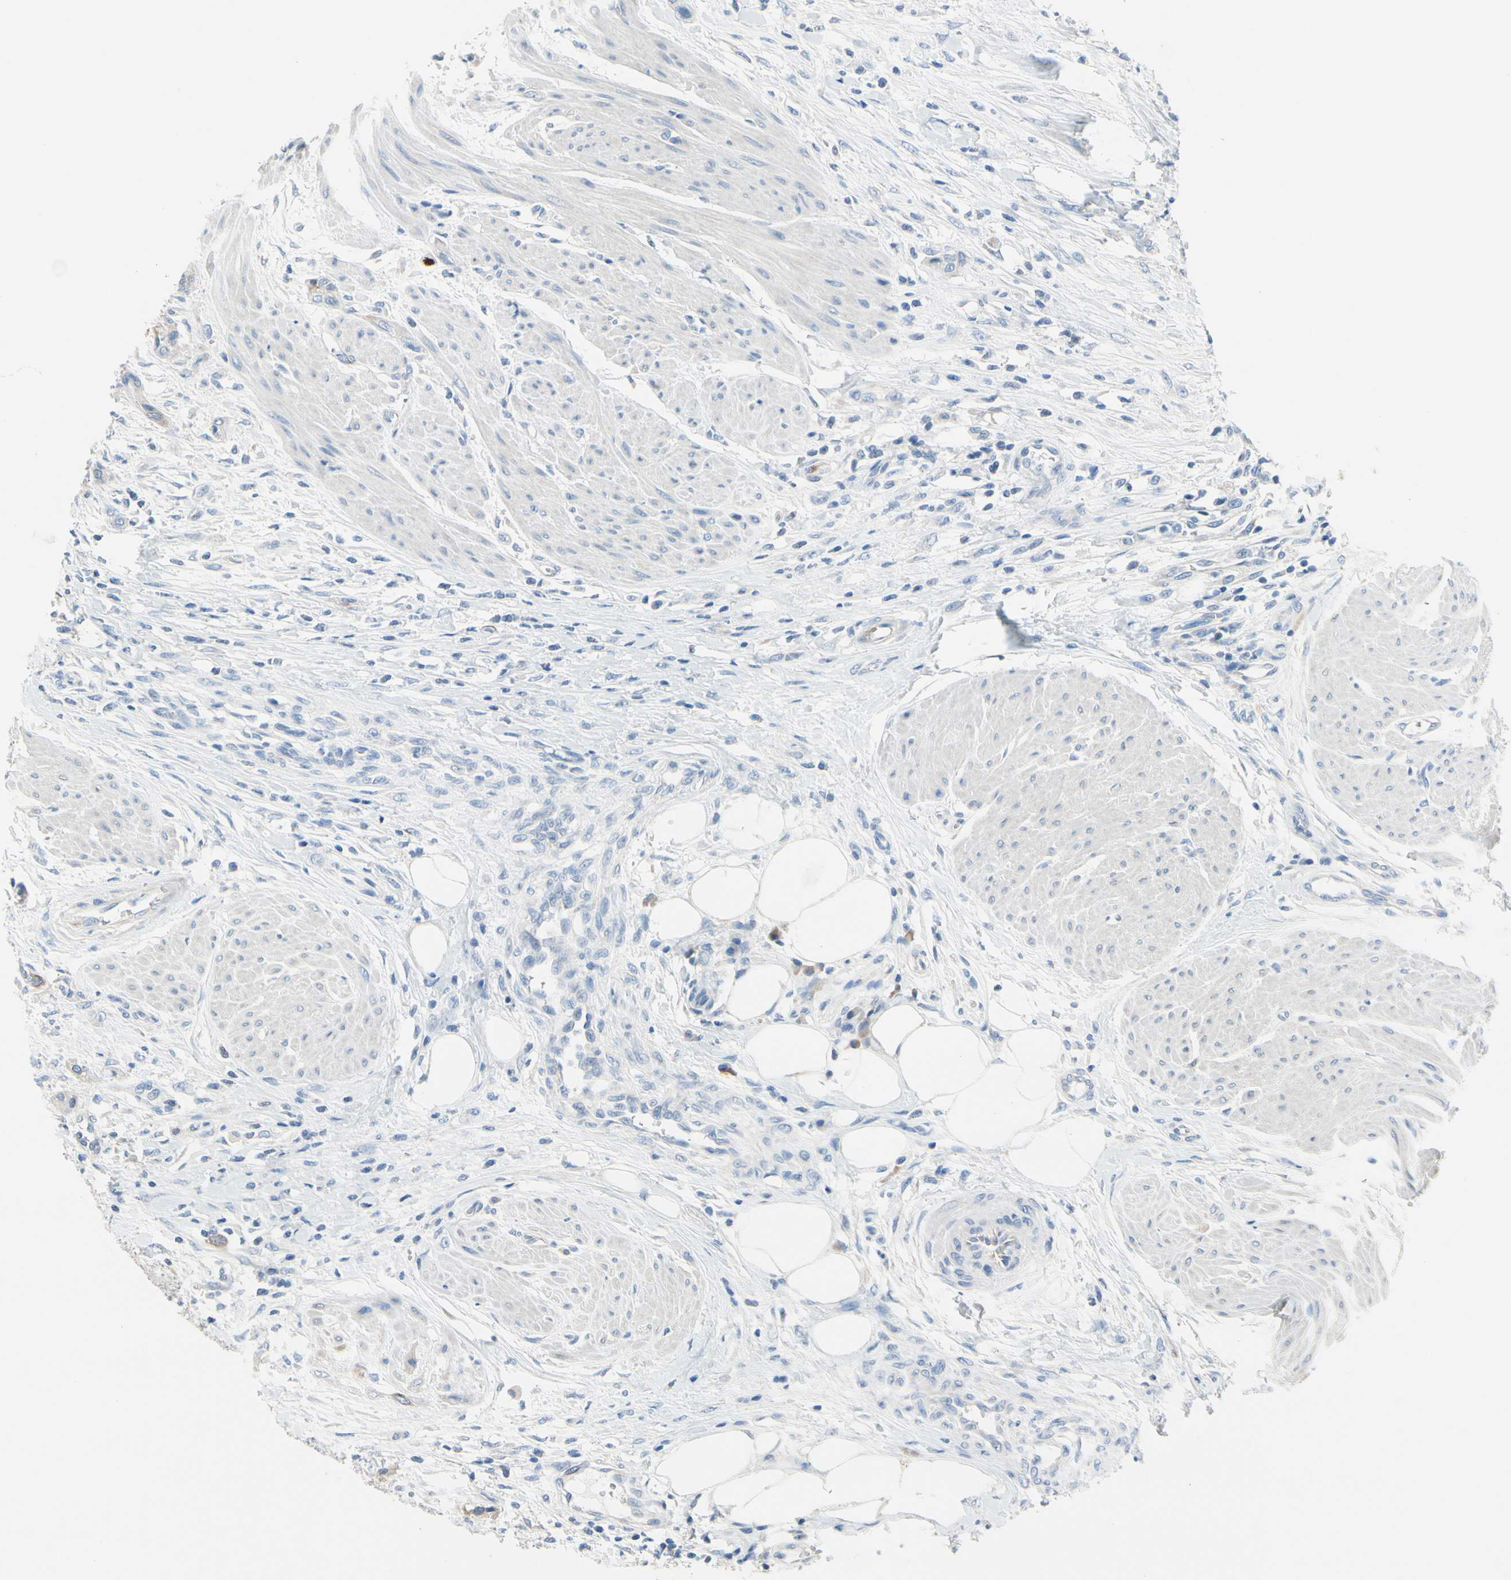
{"staining": {"intensity": "negative", "quantity": "none", "location": "none"}, "tissue": "urothelial cancer", "cell_type": "Tumor cells", "image_type": "cancer", "snomed": [{"axis": "morphology", "description": "Urothelial carcinoma, High grade"}, {"axis": "topography", "description": "Urinary bladder"}], "caption": "Immunohistochemical staining of urothelial cancer exhibits no significant expression in tumor cells.", "gene": "CKAP2", "patient": {"sex": "male", "age": 35}}